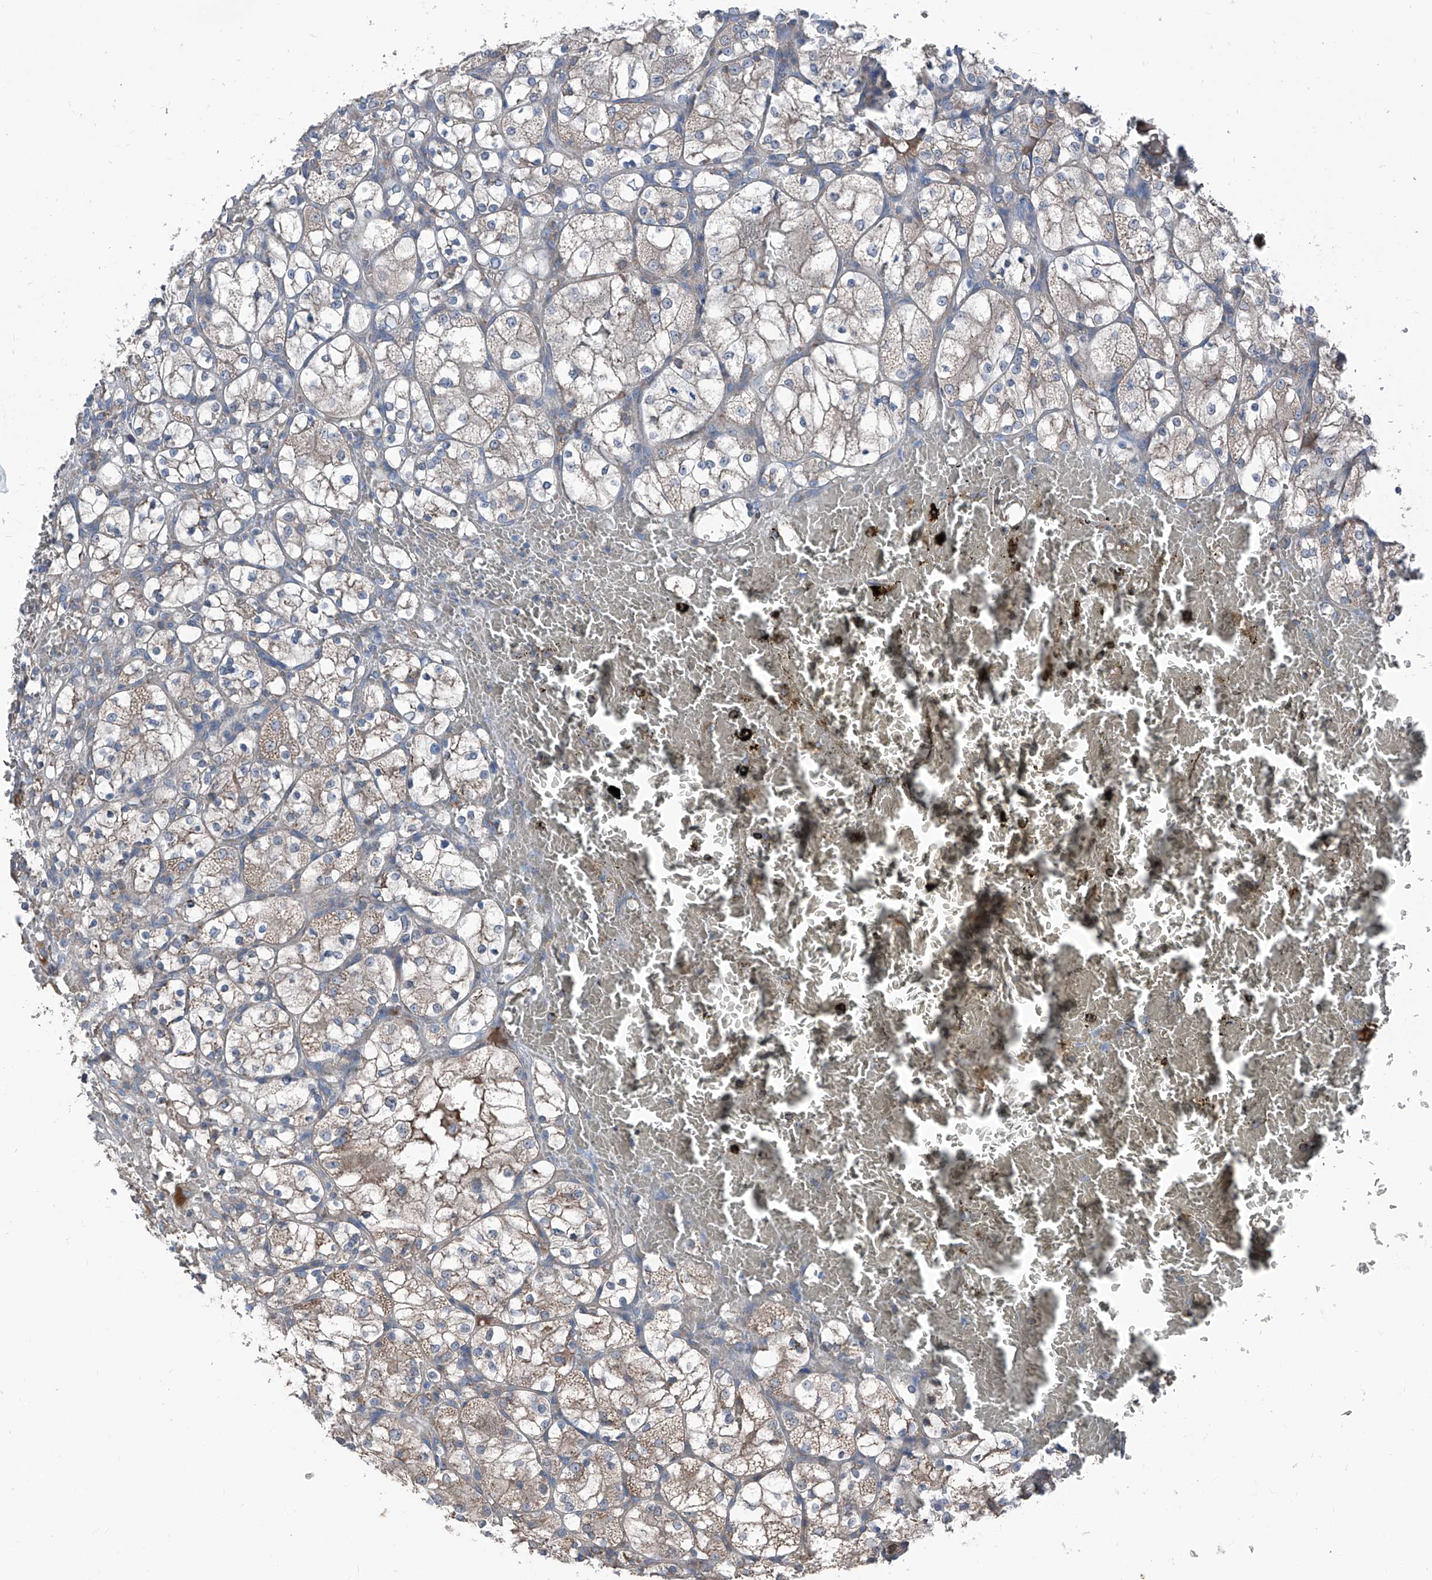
{"staining": {"intensity": "weak", "quantity": "<25%", "location": "cytoplasmic/membranous"}, "tissue": "renal cancer", "cell_type": "Tumor cells", "image_type": "cancer", "snomed": [{"axis": "morphology", "description": "Adenocarcinoma, NOS"}, {"axis": "topography", "description": "Kidney"}], "caption": "Adenocarcinoma (renal) was stained to show a protein in brown. There is no significant positivity in tumor cells.", "gene": "GPAT3", "patient": {"sex": "female", "age": 69}}